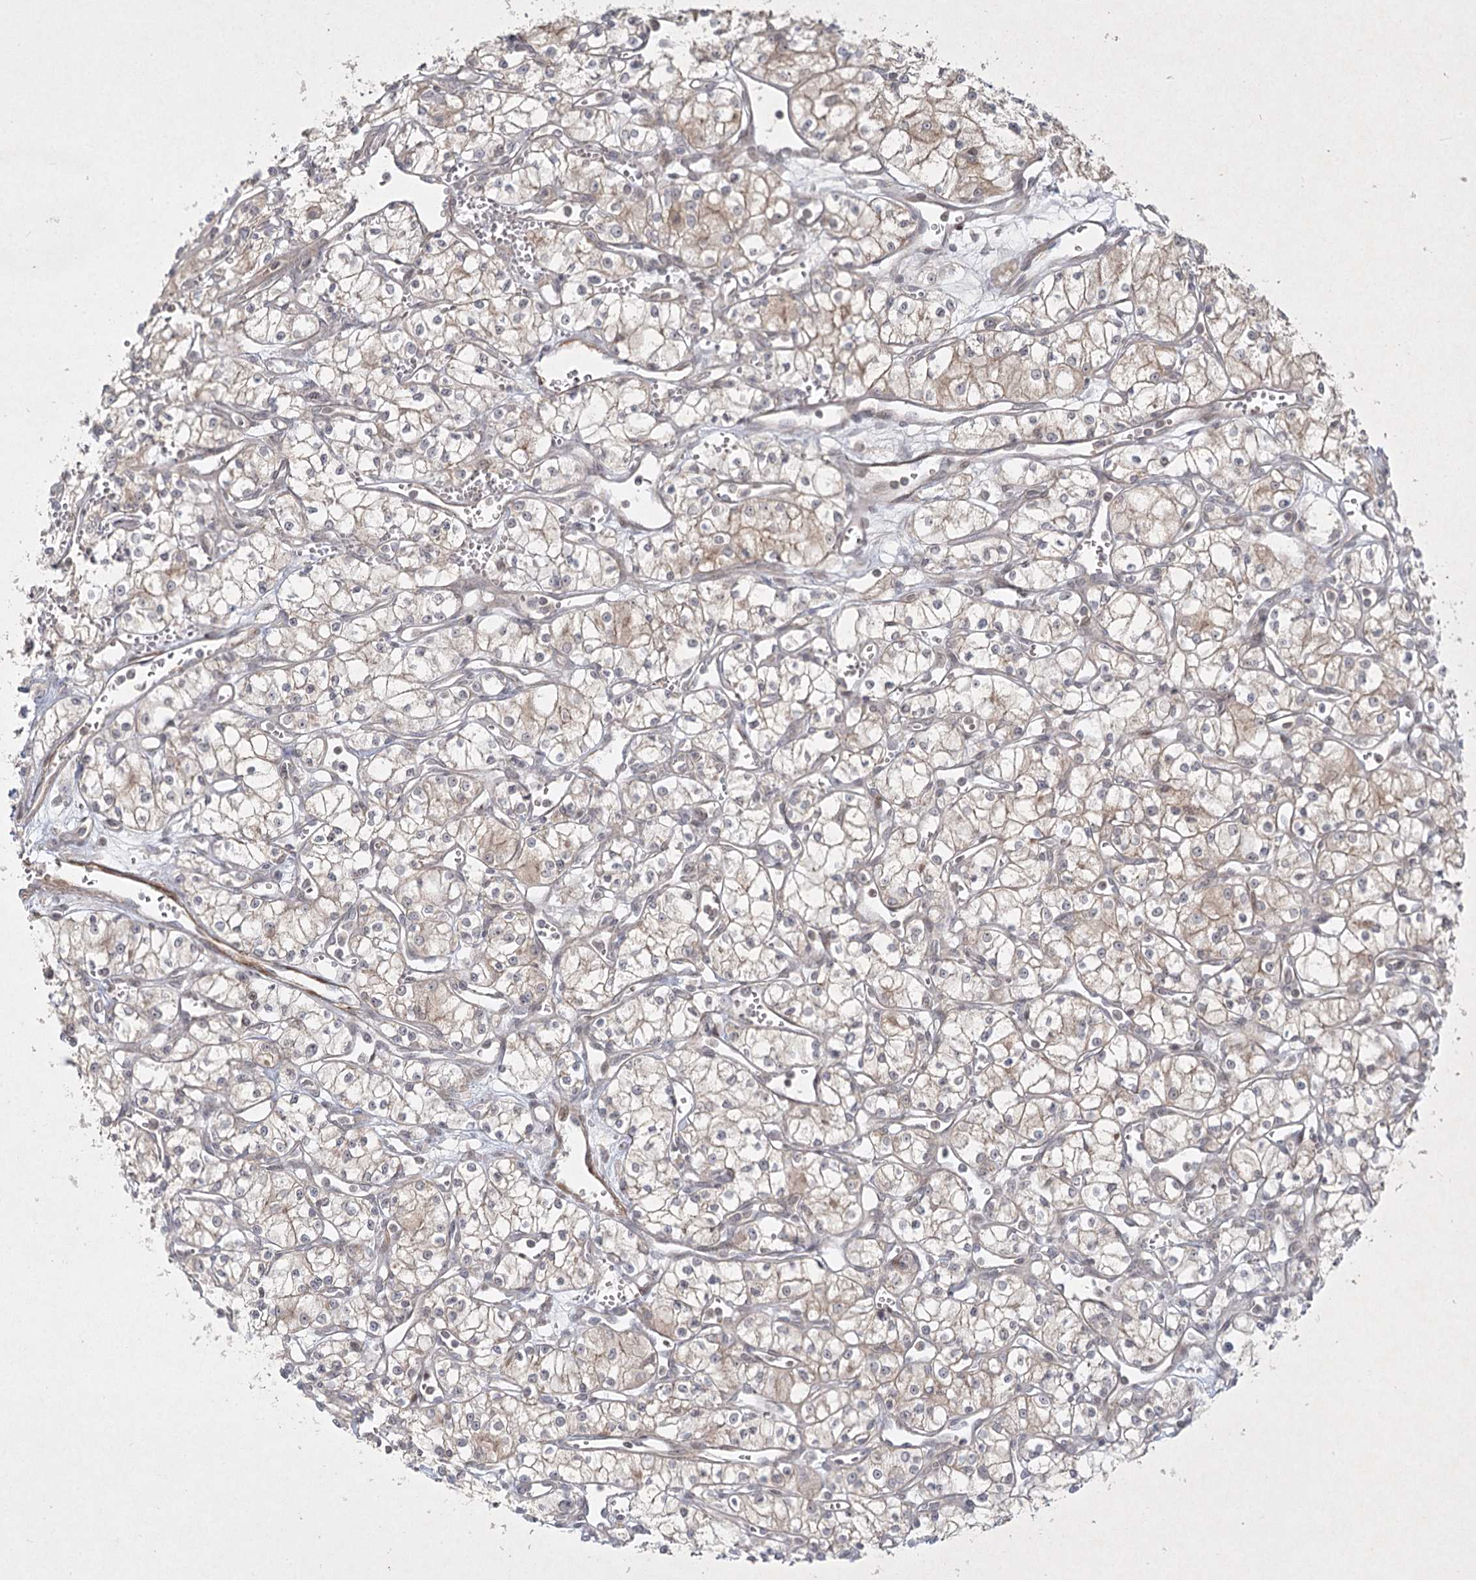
{"staining": {"intensity": "weak", "quantity": "25%-75%", "location": "cytoplasmic/membranous"}, "tissue": "renal cancer", "cell_type": "Tumor cells", "image_type": "cancer", "snomed": [{"axis": "morphology", "description": "Adenocarcinoma, NOS"}, {"axis": "topography", "description": "Kidney"}], "caption": "This photomicrograph displays immunohistochemistry staining of human renal cancer (adenocarcinoma), with low weak cytoplasmic/membranous expression in approximately 25%-75% of tumor cells.", "gene": "SH2D3A", "patient": {"sex": "male", "age": 59}}